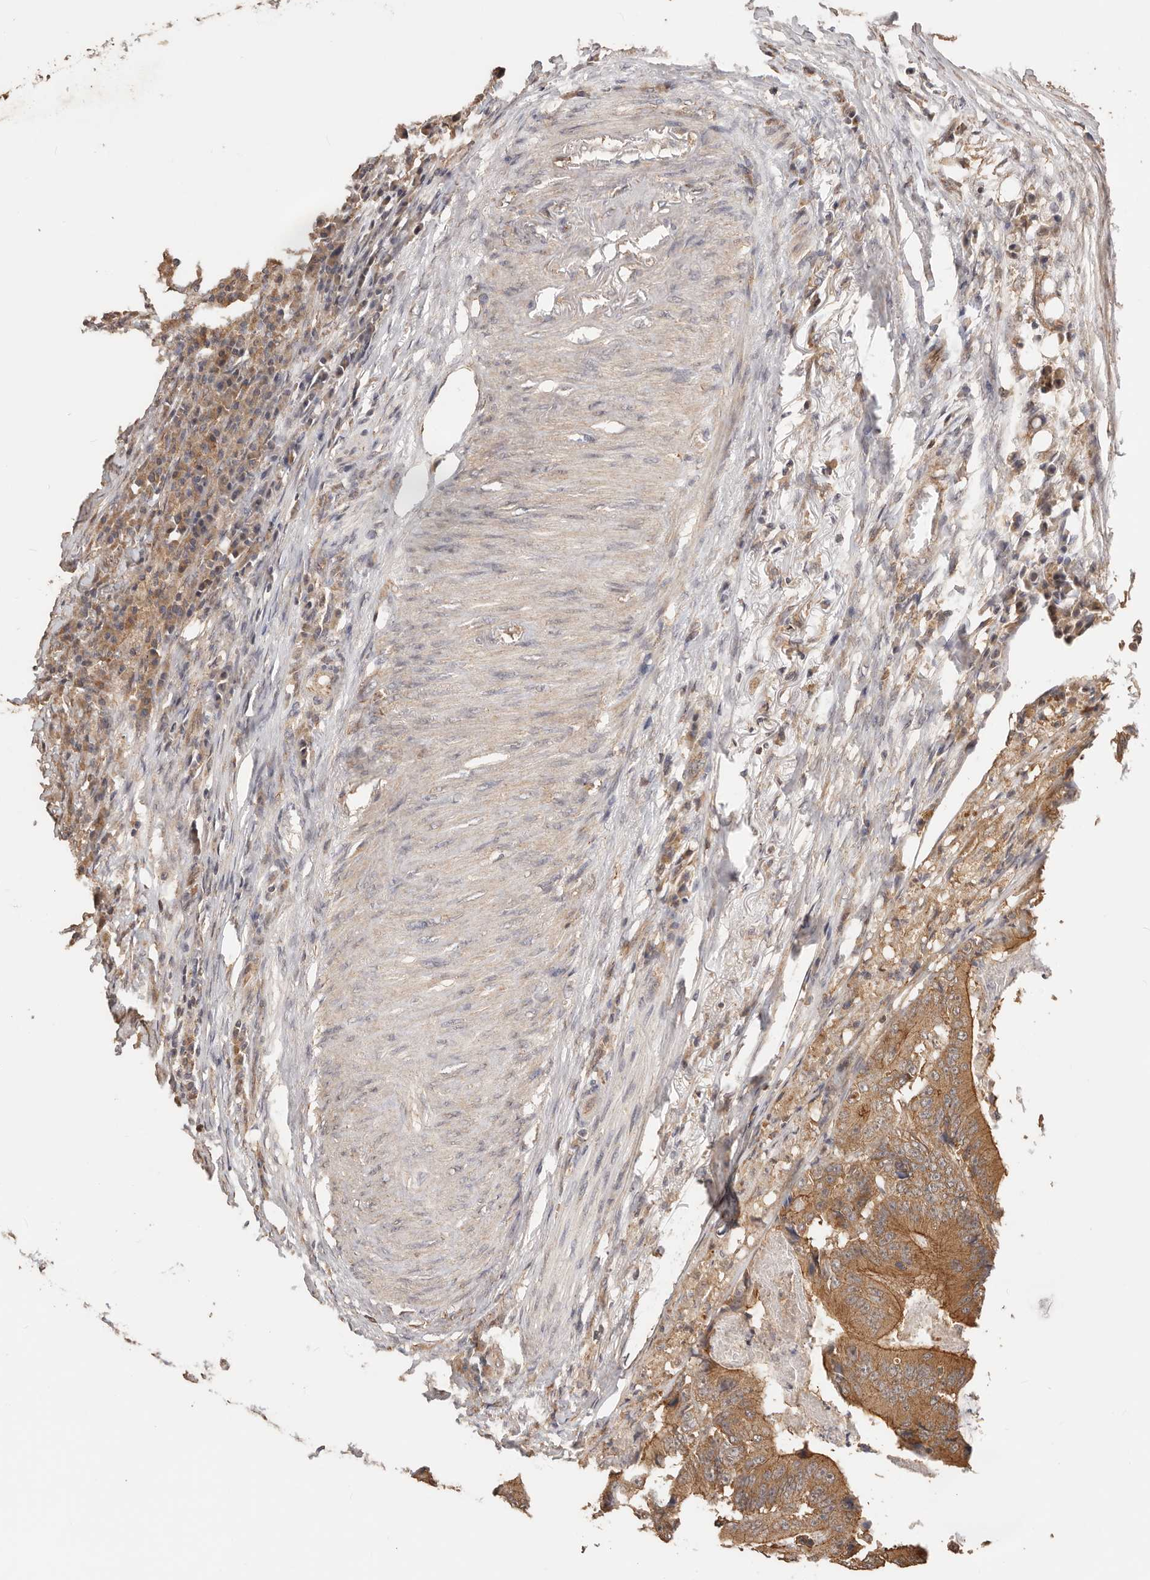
{"staining": {"intensity": "moderate", "quantity": ">75%", "location": "cytoplasmic/membranous"}, "tissue": "colorectal cancer", "cell_type": "Tumor cells", "image_type": "cancer", "snomed": [{"axis": "morphology", "description": "Adenocarcinoma, NOS"}, {"axis": "topography", "description": "Colon"}], "caption": "Colorectal adenocarcinoma stained with a brown dye demonstrates moderate cytoplasmic/membranous positive staining in approximately >75% of tumor cells.", "gene": "AFDN", "patient": {"sex": "male", "age": 83}}